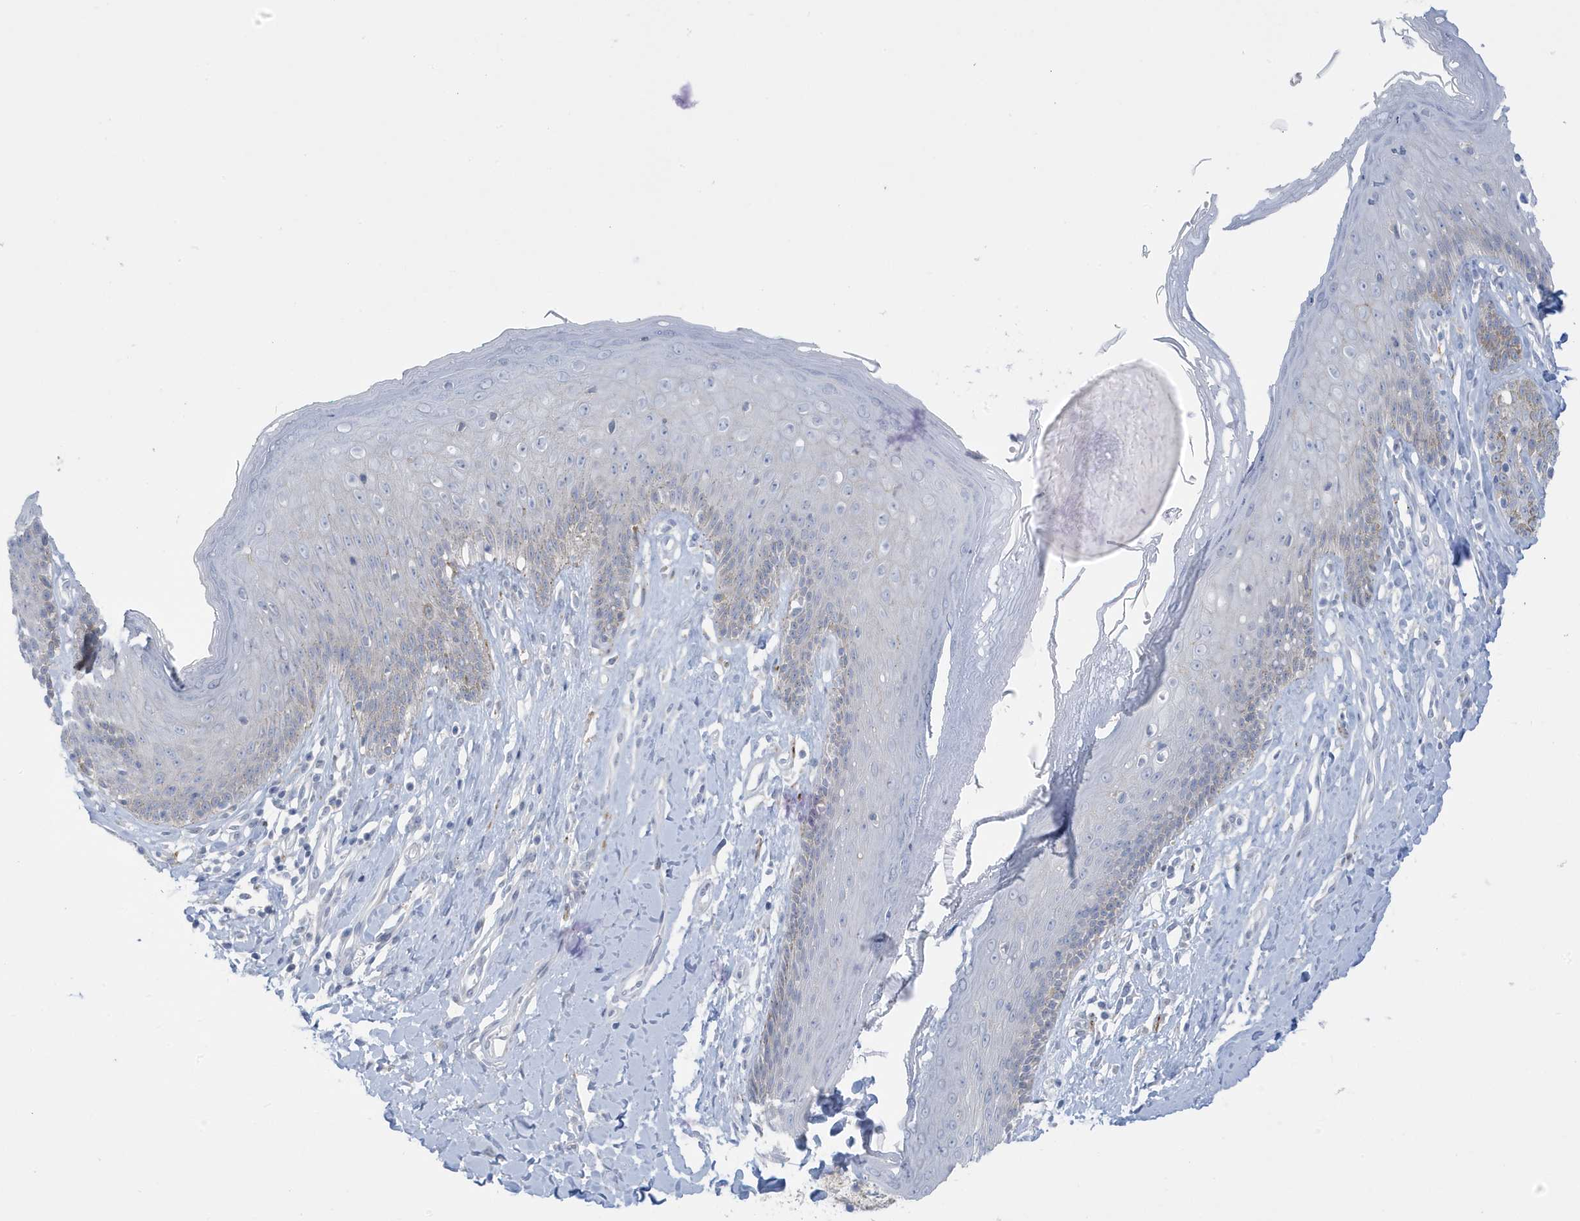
{"staining": {"intensity": "weak", "quantity": "<25%", "location": "cytoplasmic/membranous"}, "tissue": "skin", "cell_type": "Epidermal cells", "image_type": "normal", "snomed": [{"axis": "morphology", "description": "Normal tissue, NOS"}, {"axis": "morphology", "description": "Squamous cell carcinoma, NOS"}, {"axis": "topography", "description": "Vulva"}], "caption": "DAB immunohistochemical staining of unremarkable human skin exhibits no significant positivity in epidermal cells. (DAB (3,3'-diaminobenzidine) immunohistochemistry, high magnification).", "gene": "PERM1", "patient": {"sex": "female", "age": 85}}